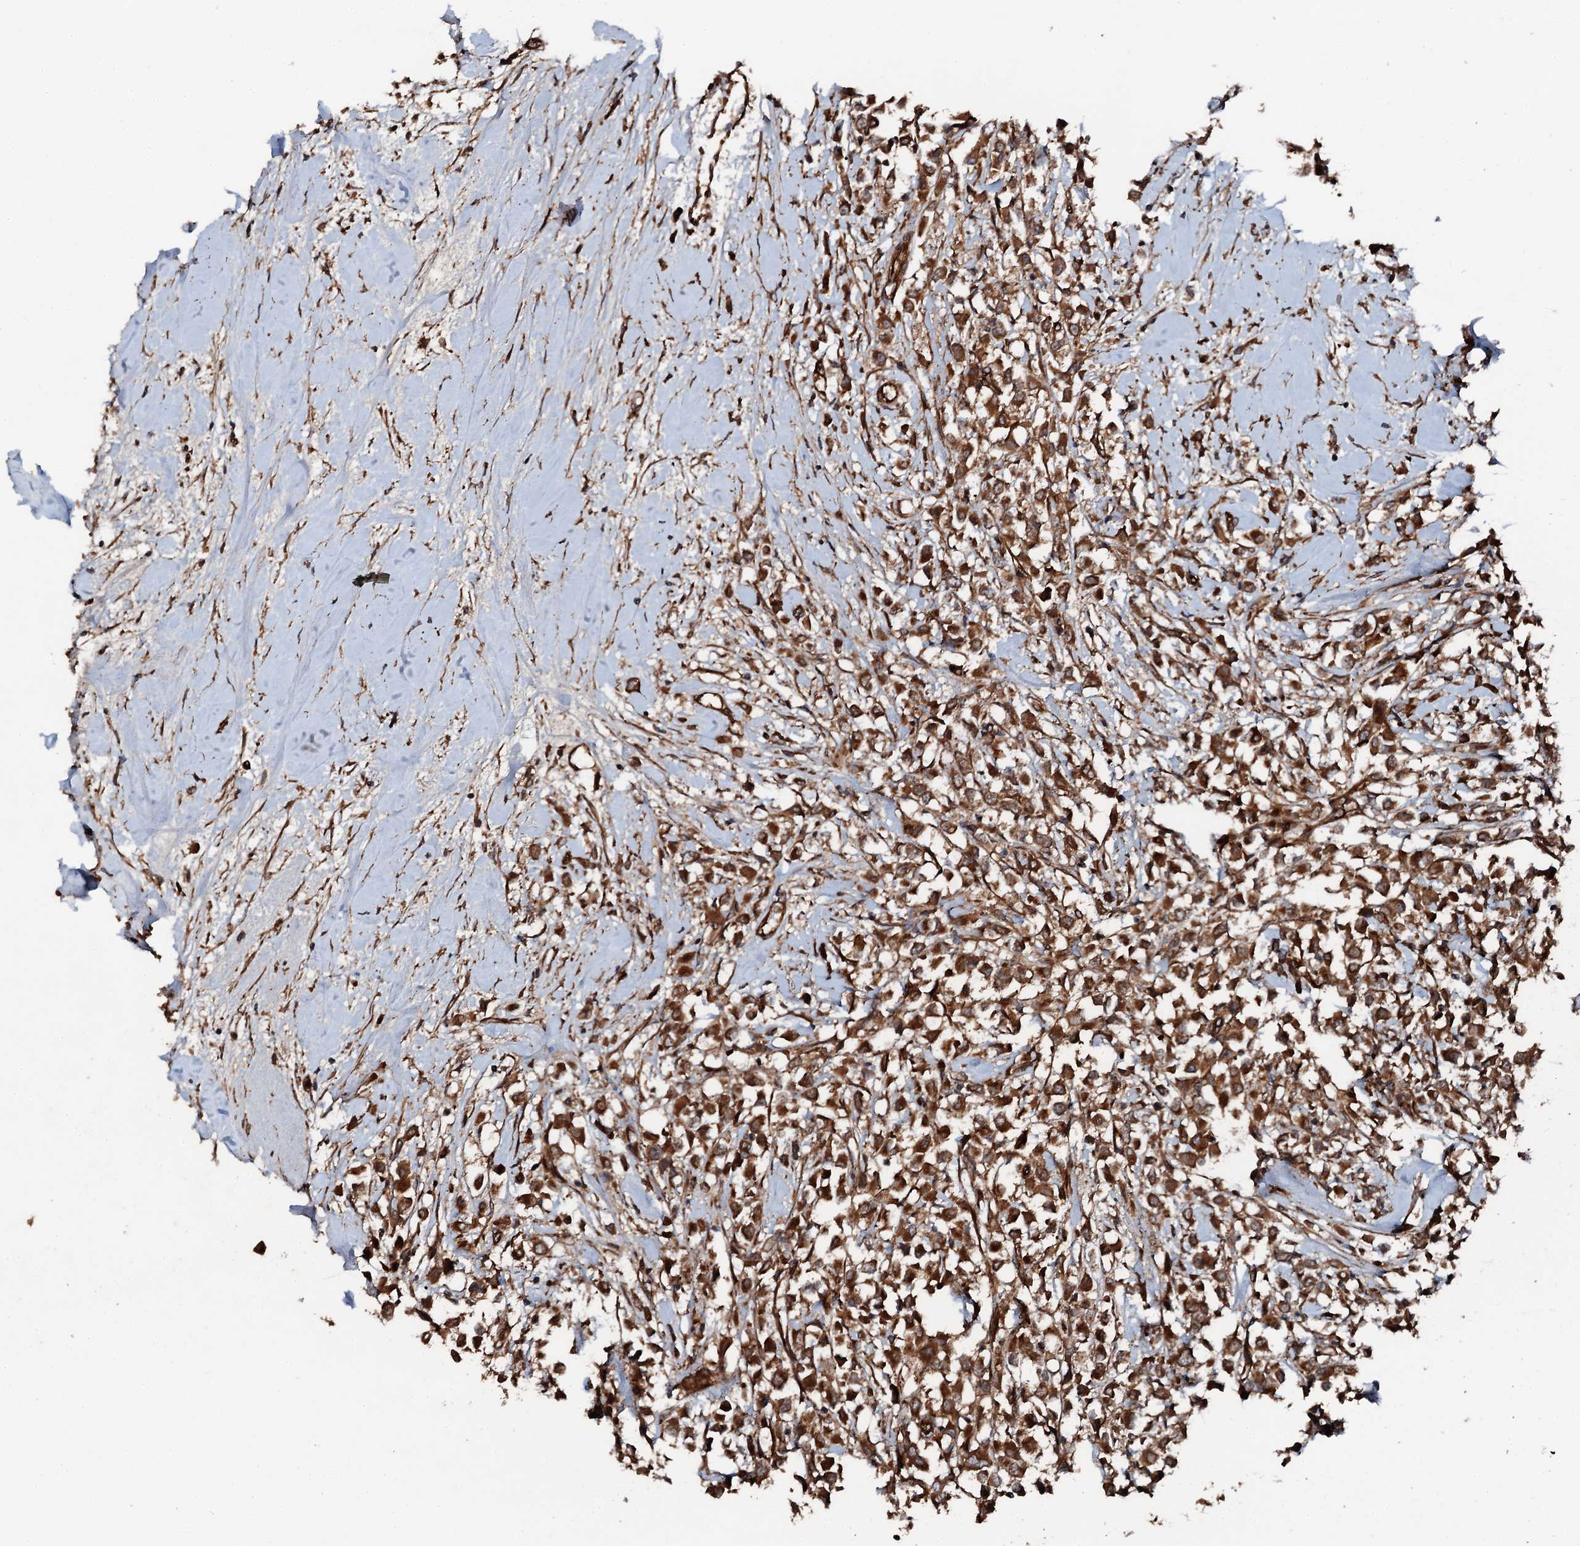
{"staining": {"intensity": "strong", "quantity": ">75%", "location": "cytoplasmic/membranous"}, "tissue": "breast cancer", "cell_type": "Tumor cells", "image_type": "cancer", "snomed": [{"axis": "morphology", "description": "Duct carcinoma"}, {"axis": "topography", "description": "Breast"}], "caption": "Immunohistochemical staining of human breast intraductal carcinoma exhibits strong cytoplasmic/membranous protein expression in about >75% of tumor cells.", "gene": "FLYWCH1", "patient": {"sex": "female", "age": 87}}